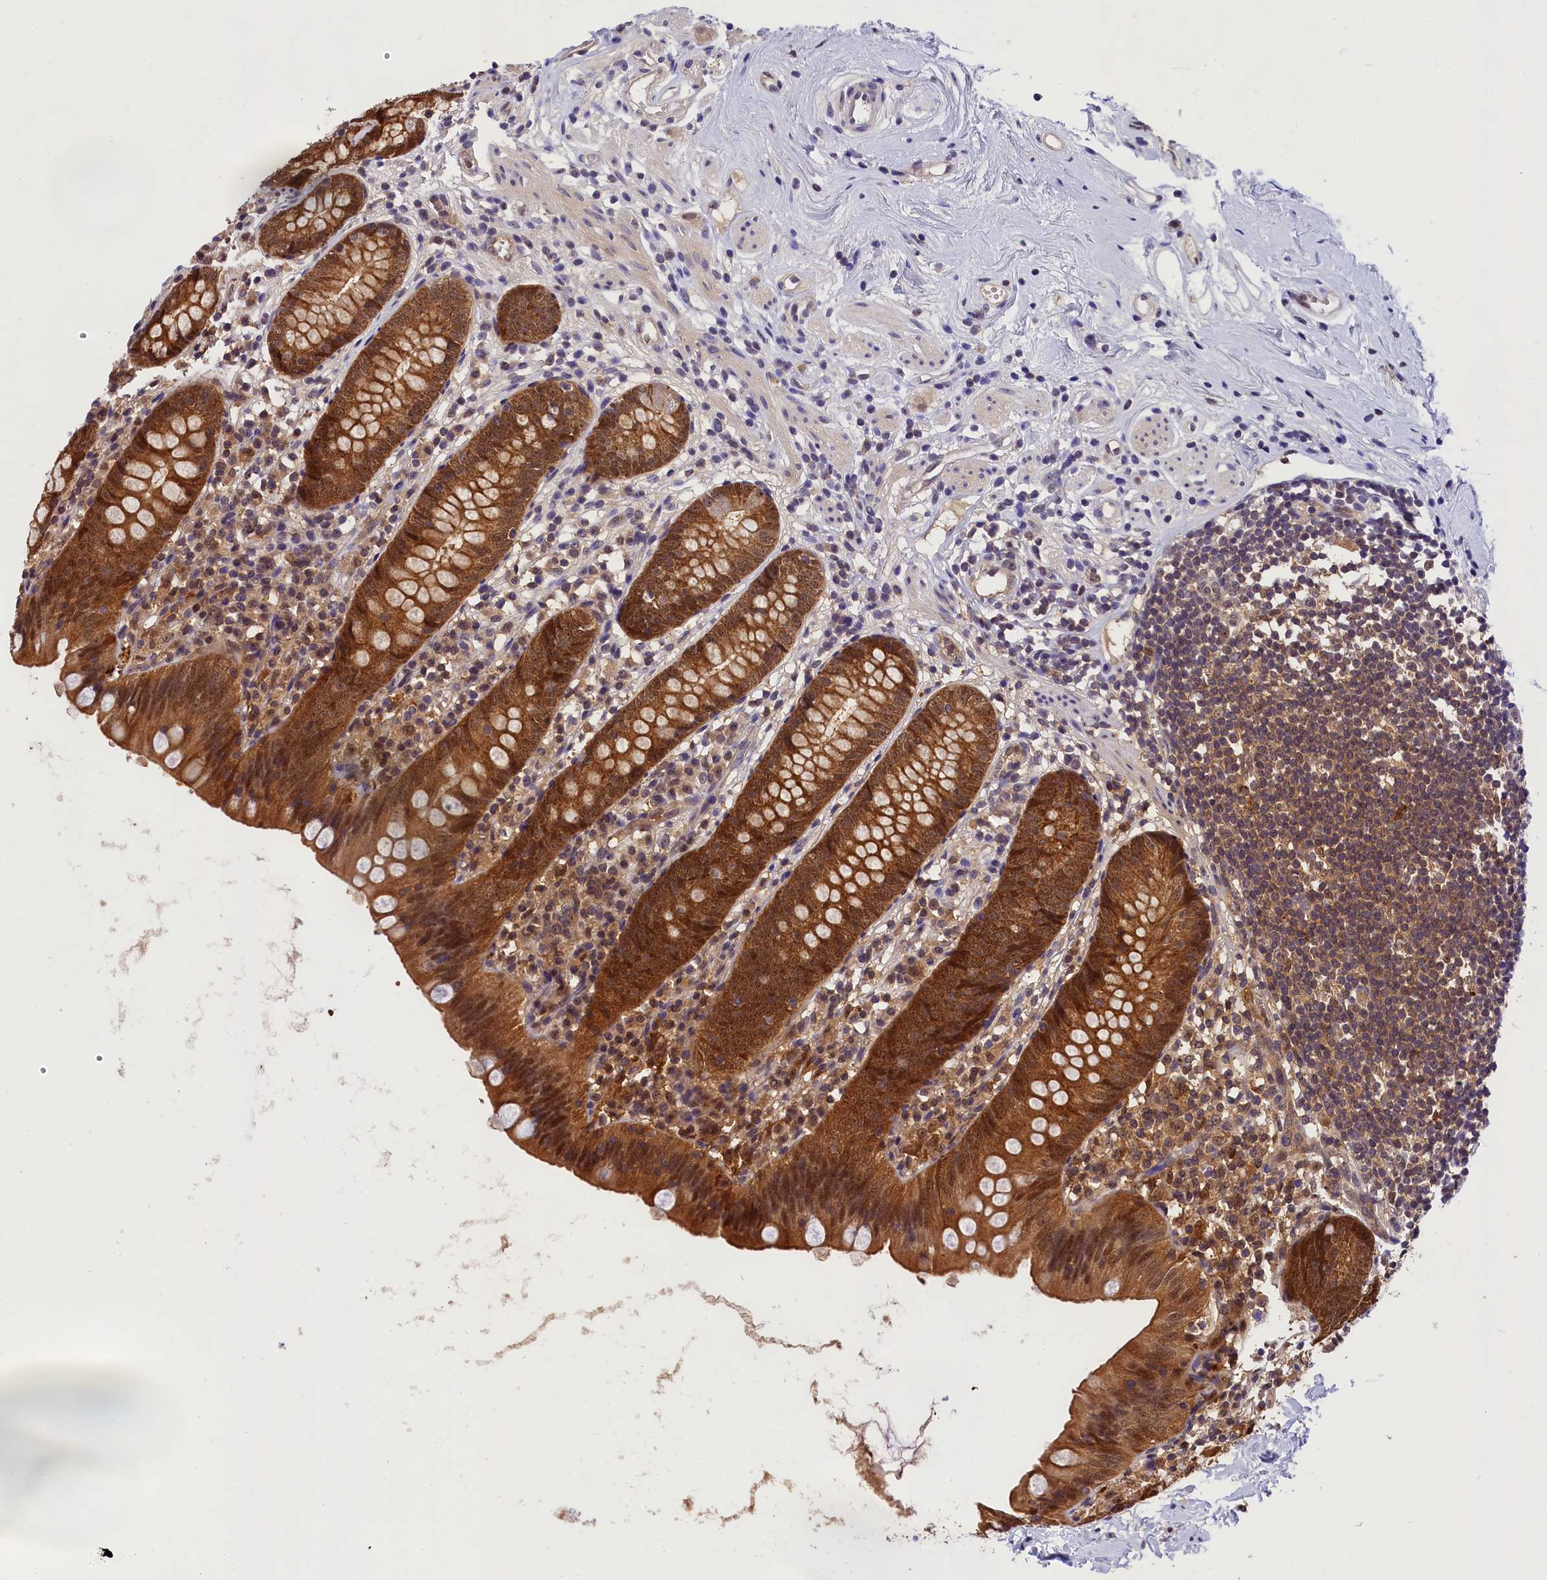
{"staining": {"intensity": "strong", "quantity": ">75%", "location": "cytoplasmic/membranous,nuclear"}, "tissue": "appendix", "cell_type": "Glandular cells", "image_type": "normal", "snomed": [{"axis": "morphology", "description": "Normal tissue, NOS"}, {"axis": "topography", "description": "Appendix"}], "caption": "The immunohistochemical stain shows strong cytoplasmic/membranous,nuclear staining in glandular cells of unremarkable appendix.", "gene": "EIF6", "patient": {"sex": "female", "age": 62}}